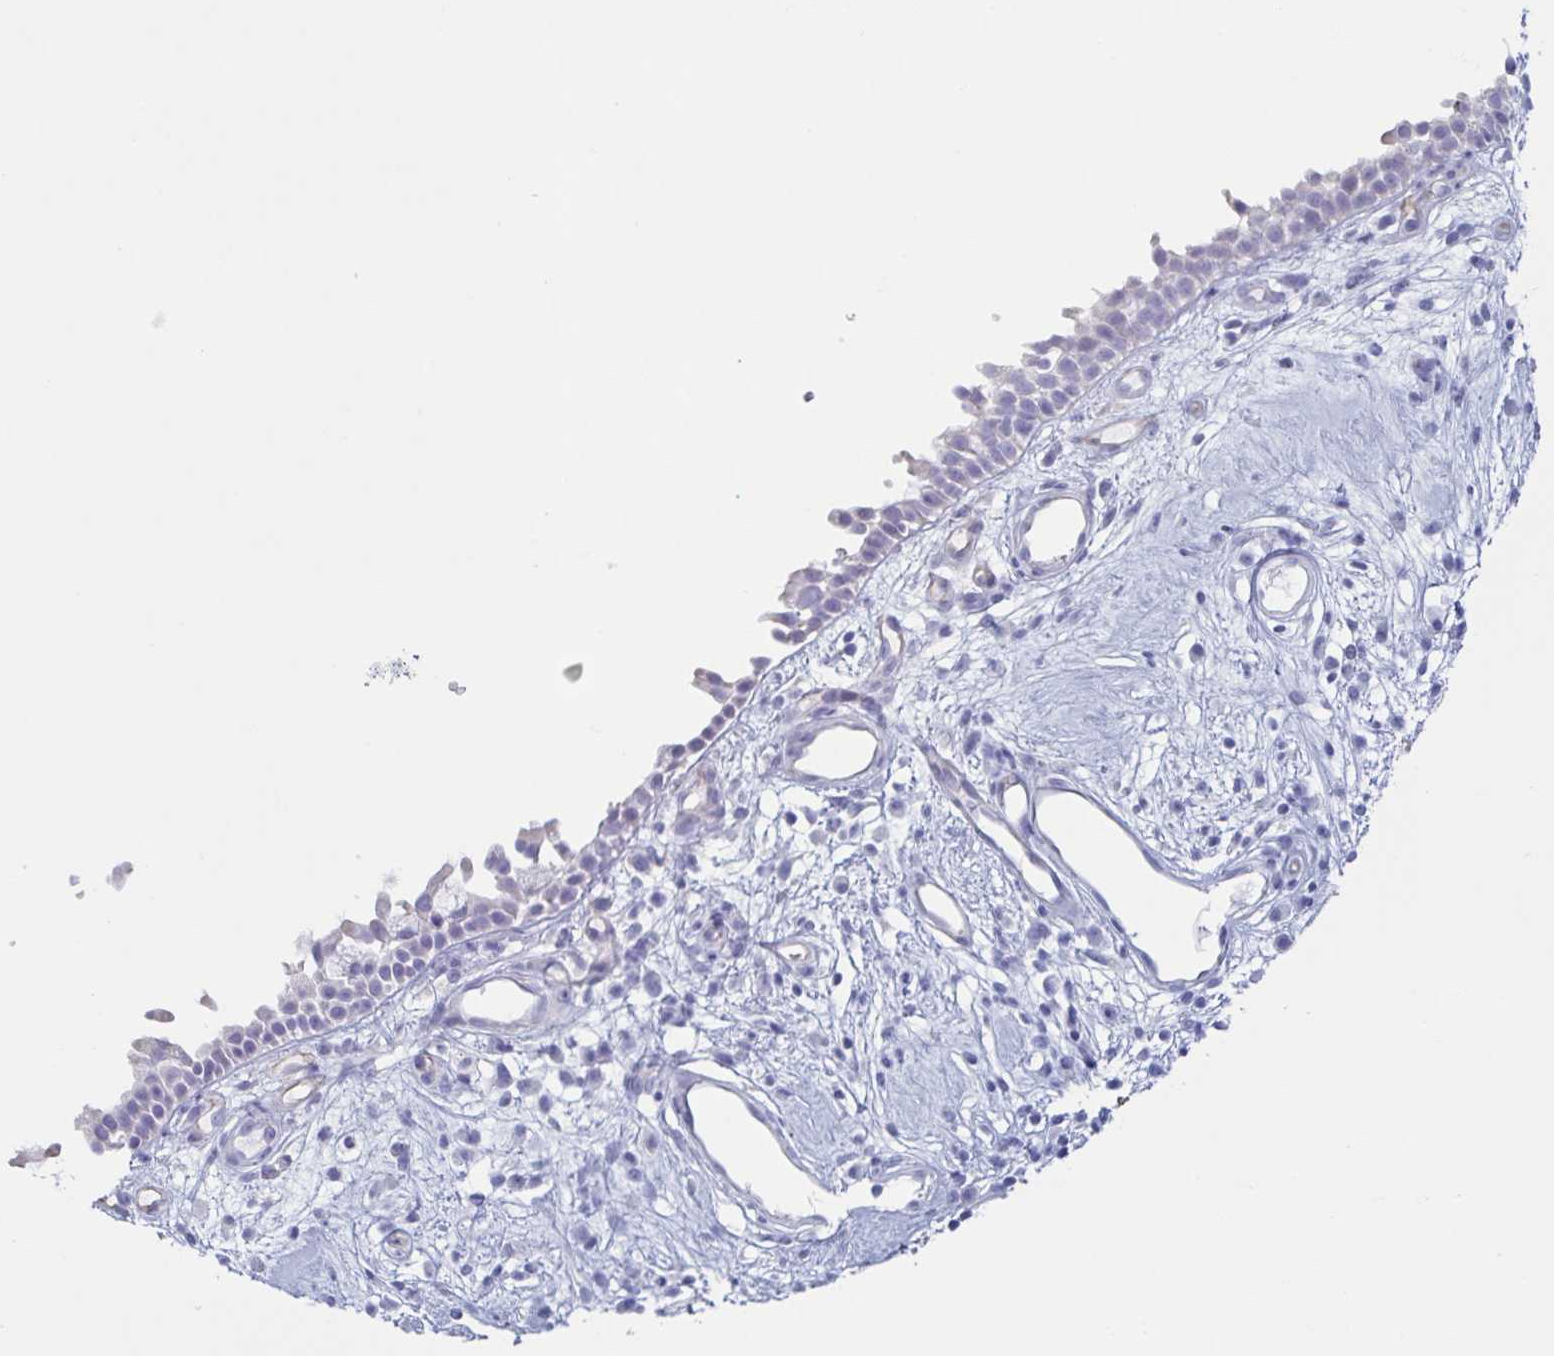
{"staining": {"intensity": "negative", "quantity": "none", "location": "none"}, "tissue": "nasopharynx", "cell_type": "Respiratory epithelial cells", "image_type": "normal", "snomed": [{"axis": "morphology", "description": "Normal tissue, NOS"}, {"axis": "morphology", "description": "Inflammation, NOS"}, {"axis": "topography", "description": "Nasopharynx"}], "caption": "IHC of benign human nasopharynx exhibits no positivity in respiratory epithelial cells. The staining was performed using DAB (3,3'-diaminobenzidine) to visualize the protein expression in brown, while the nuclei were stained in blue with hematoxylin (Magnification: 20x).", "gene": "PRR27", "patient": {"sex": "male", "age": 54}}